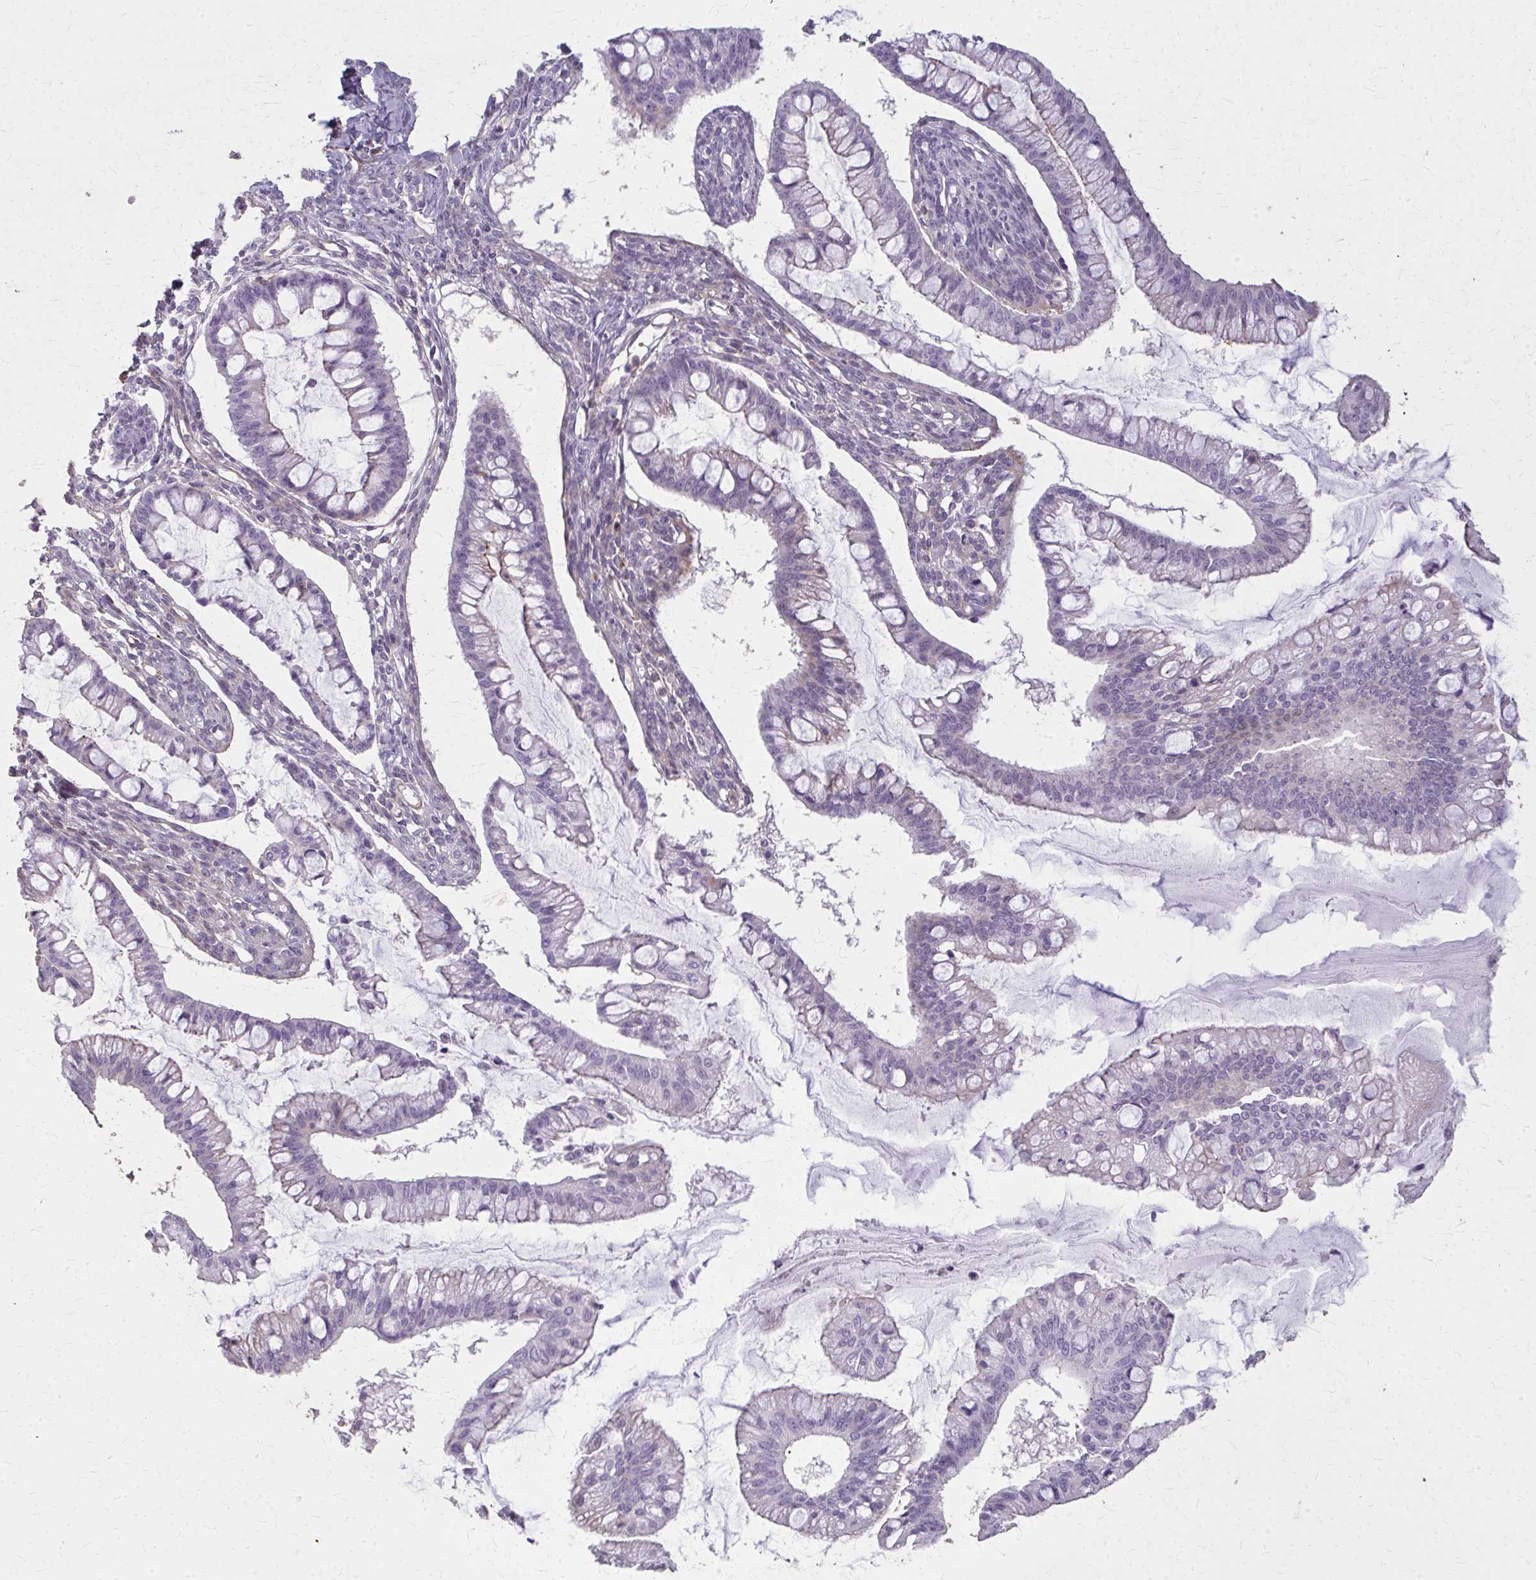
{"staining": {"intensity": "weak", "quantity": "<25%", "location": "cytoplasmic/membranous"}, "tissue": "ovarian cancer", "cell_type": "Tumor cells", "image_type": "cancer", "snomed": [{"axis": "morphology", "description": "Cystadenocarcinoma, mucinous, NOS"}, {"axis": "topography", "description": "Ovary"}], "caption": "IHC photomicrograph of neoplastic tissue: ovarian cancer stained with DAB reveals no significant protein positivity in tumor cells.", "gene": "TENM4", "patient": {"sex": "female", "age": 73}}